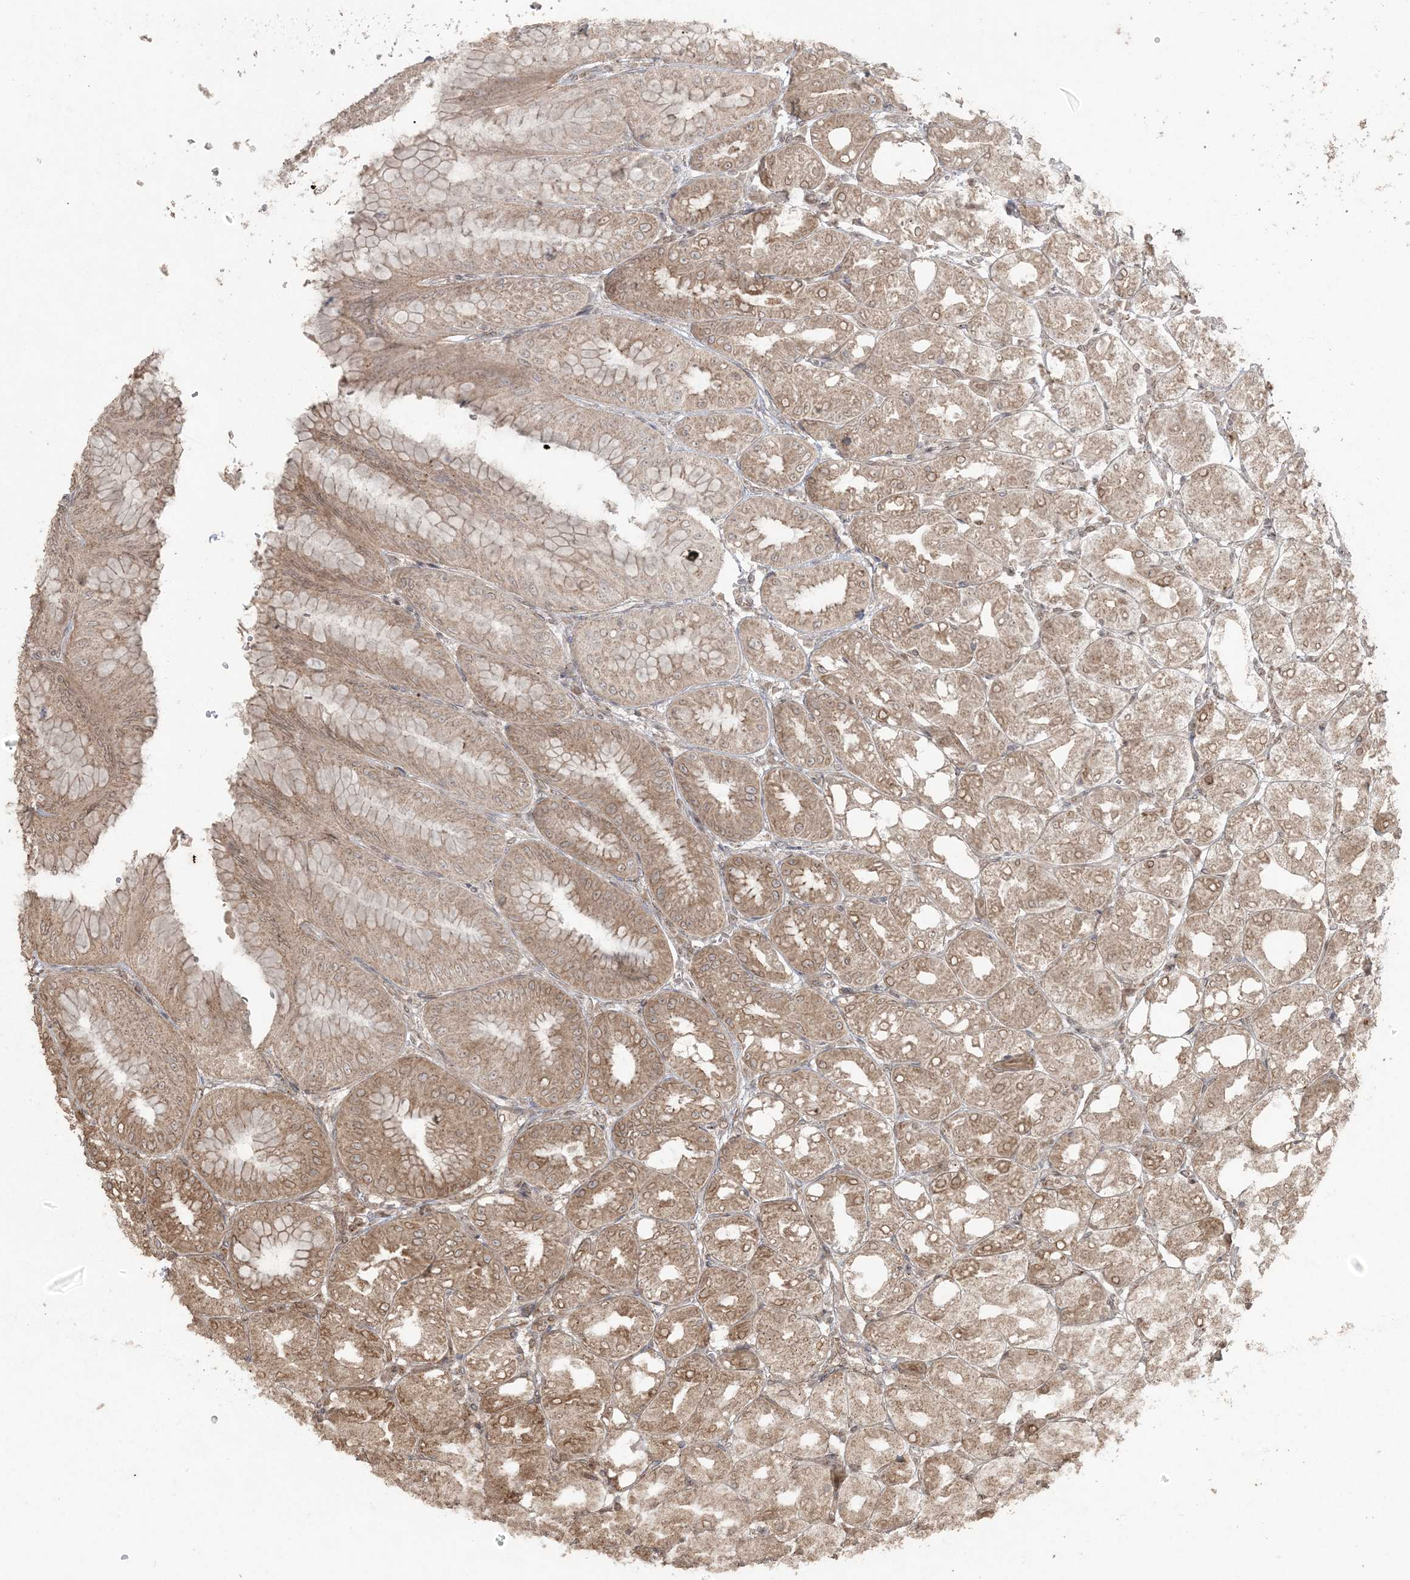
{"staining": {"intensity": "moderate", "quantity": ">75%", "location": "cytoplasmic/membranous,nuclear"}, "tissue": "stomach", "cell_type": "Glandular cells", "image_type": "normal", "snomed": [{"axis": "morphology", "description": "Normal tissue, NOS"}, {"axis": "topography", "description": "Stomach, lower"}], "caption": "Immunohistochemical staining of normal stomach shows medium levels of moderate cytoplasmic/membranous,nuclear expression in about >75% of glandular cells.", "gene": "DDX19B", "patient": {"sex": "male", "age": 71}}